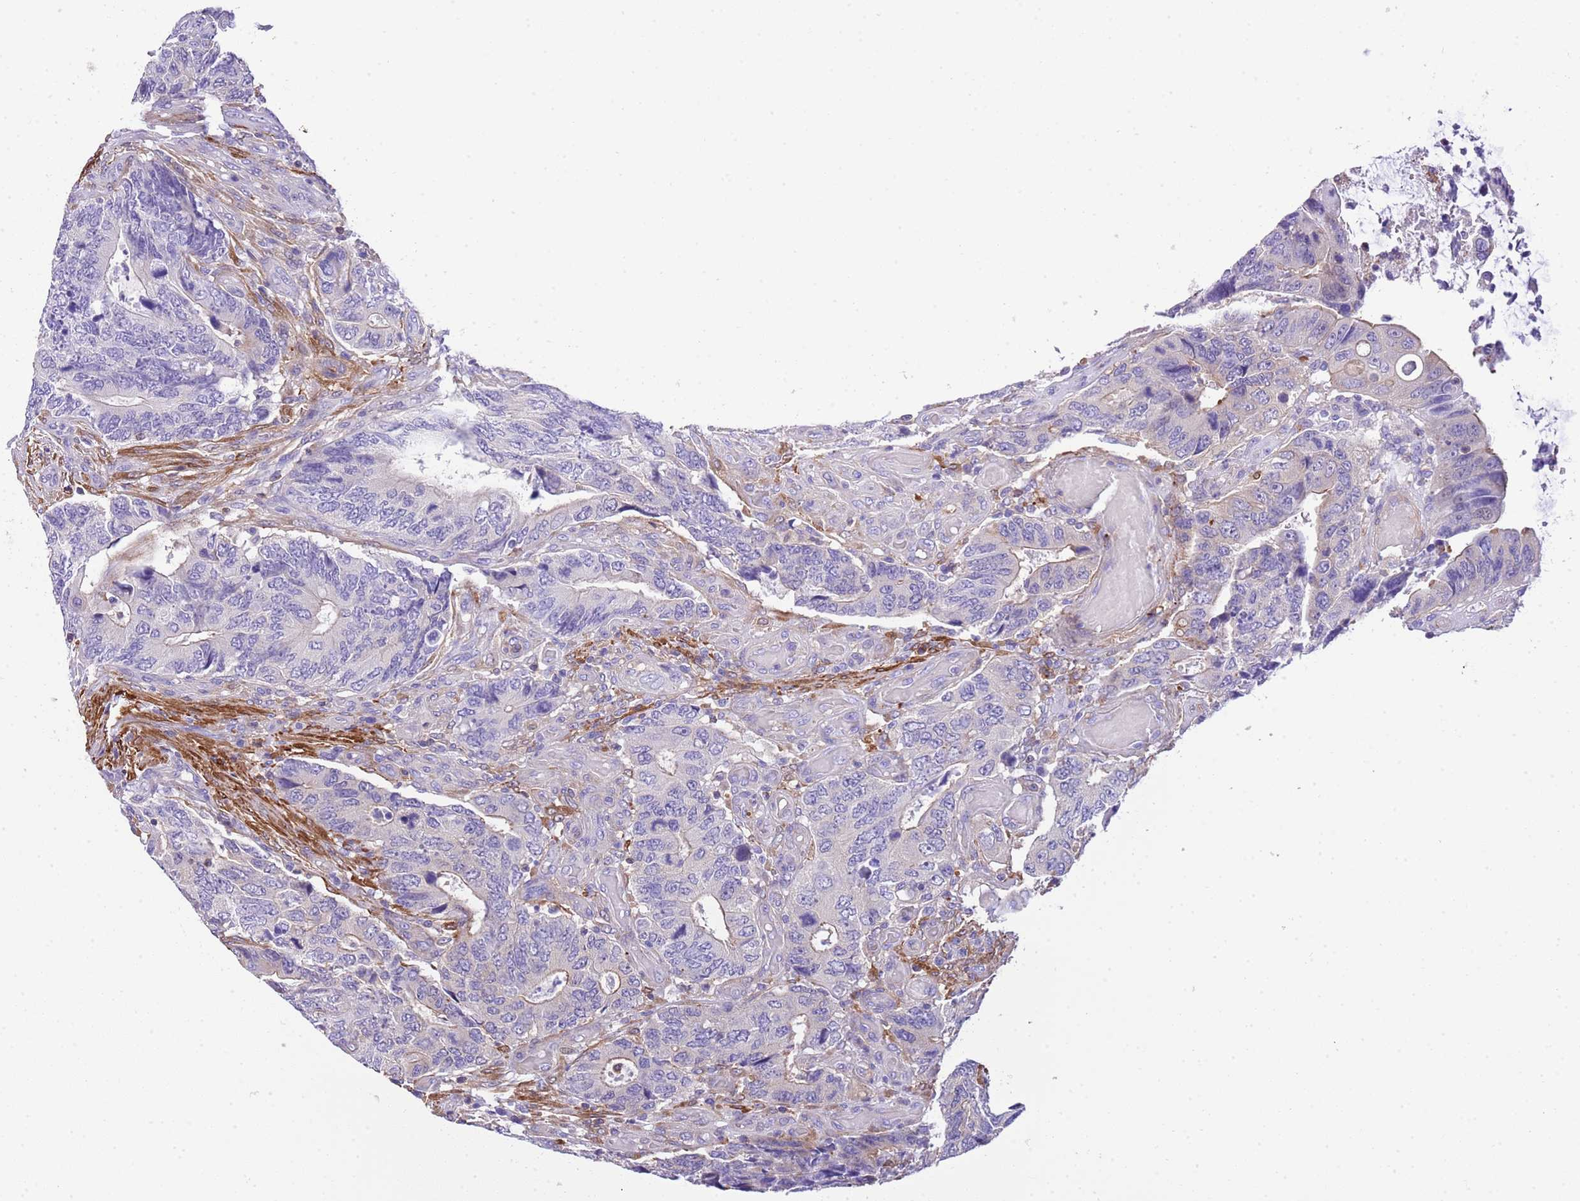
{"staining": {"intensity": "negative", "quantity": "none", "location": "none"}, "tissue": "colorectal cancer", "cell_type": "Tumor cells", "image_type": "cancer", "snomed": [{"axis": "morphology", "description": "Adenocarcinoma, NOS"}, {"axis": "topography", "description": "Colon"}], "caption": "Immunohistochemistry (IHC) histopathology image of human colorectal cancer (adenocarcinoma) stained for a protein (brown), which exhibits no staining in tumor cells.", "gene": "CNN2", "patient": {"sex": "male", "age": 87}}